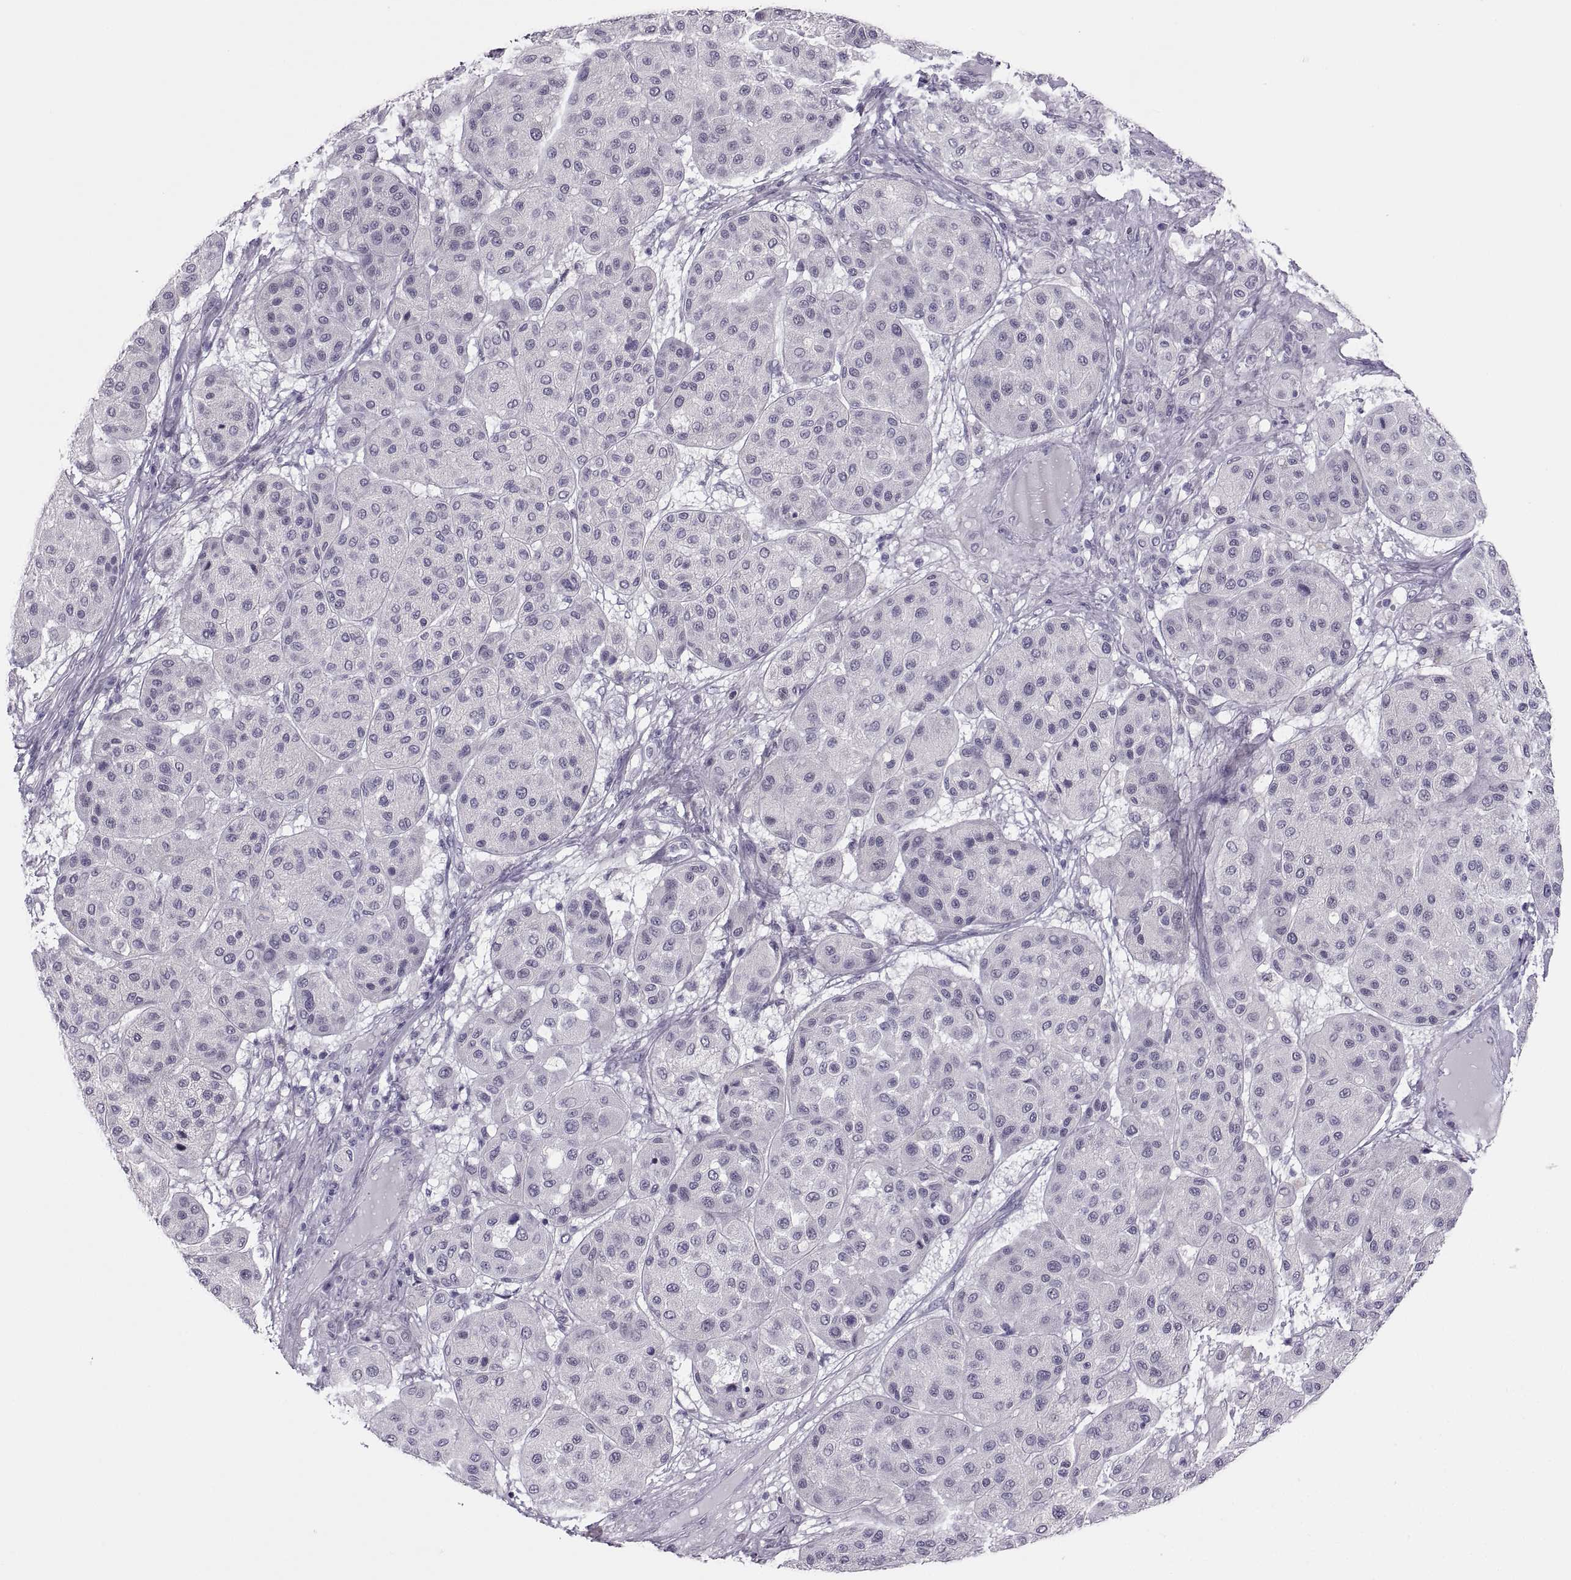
{"staining": {"intensity": "negative", "quantity": "none", "location": "none"}, "tissue": "melanoma", "cell_type": "Tumor cells", "image_type": "cancer", "snomed": [{"axis": "morphology", "description": "Malignant melanoma, Metastatic site"}, {"axis": "topography", "description": "Smooth muscle"}], "caption": "High power microscopy photomicrograph of an immunohistochemistry (IHC) micrograph of malignant melanoma (metastatic site), revealing no significant positivity in tumor cells.", "gene": "C3orf22", "patient": {"sex": "male", "age": 41}}